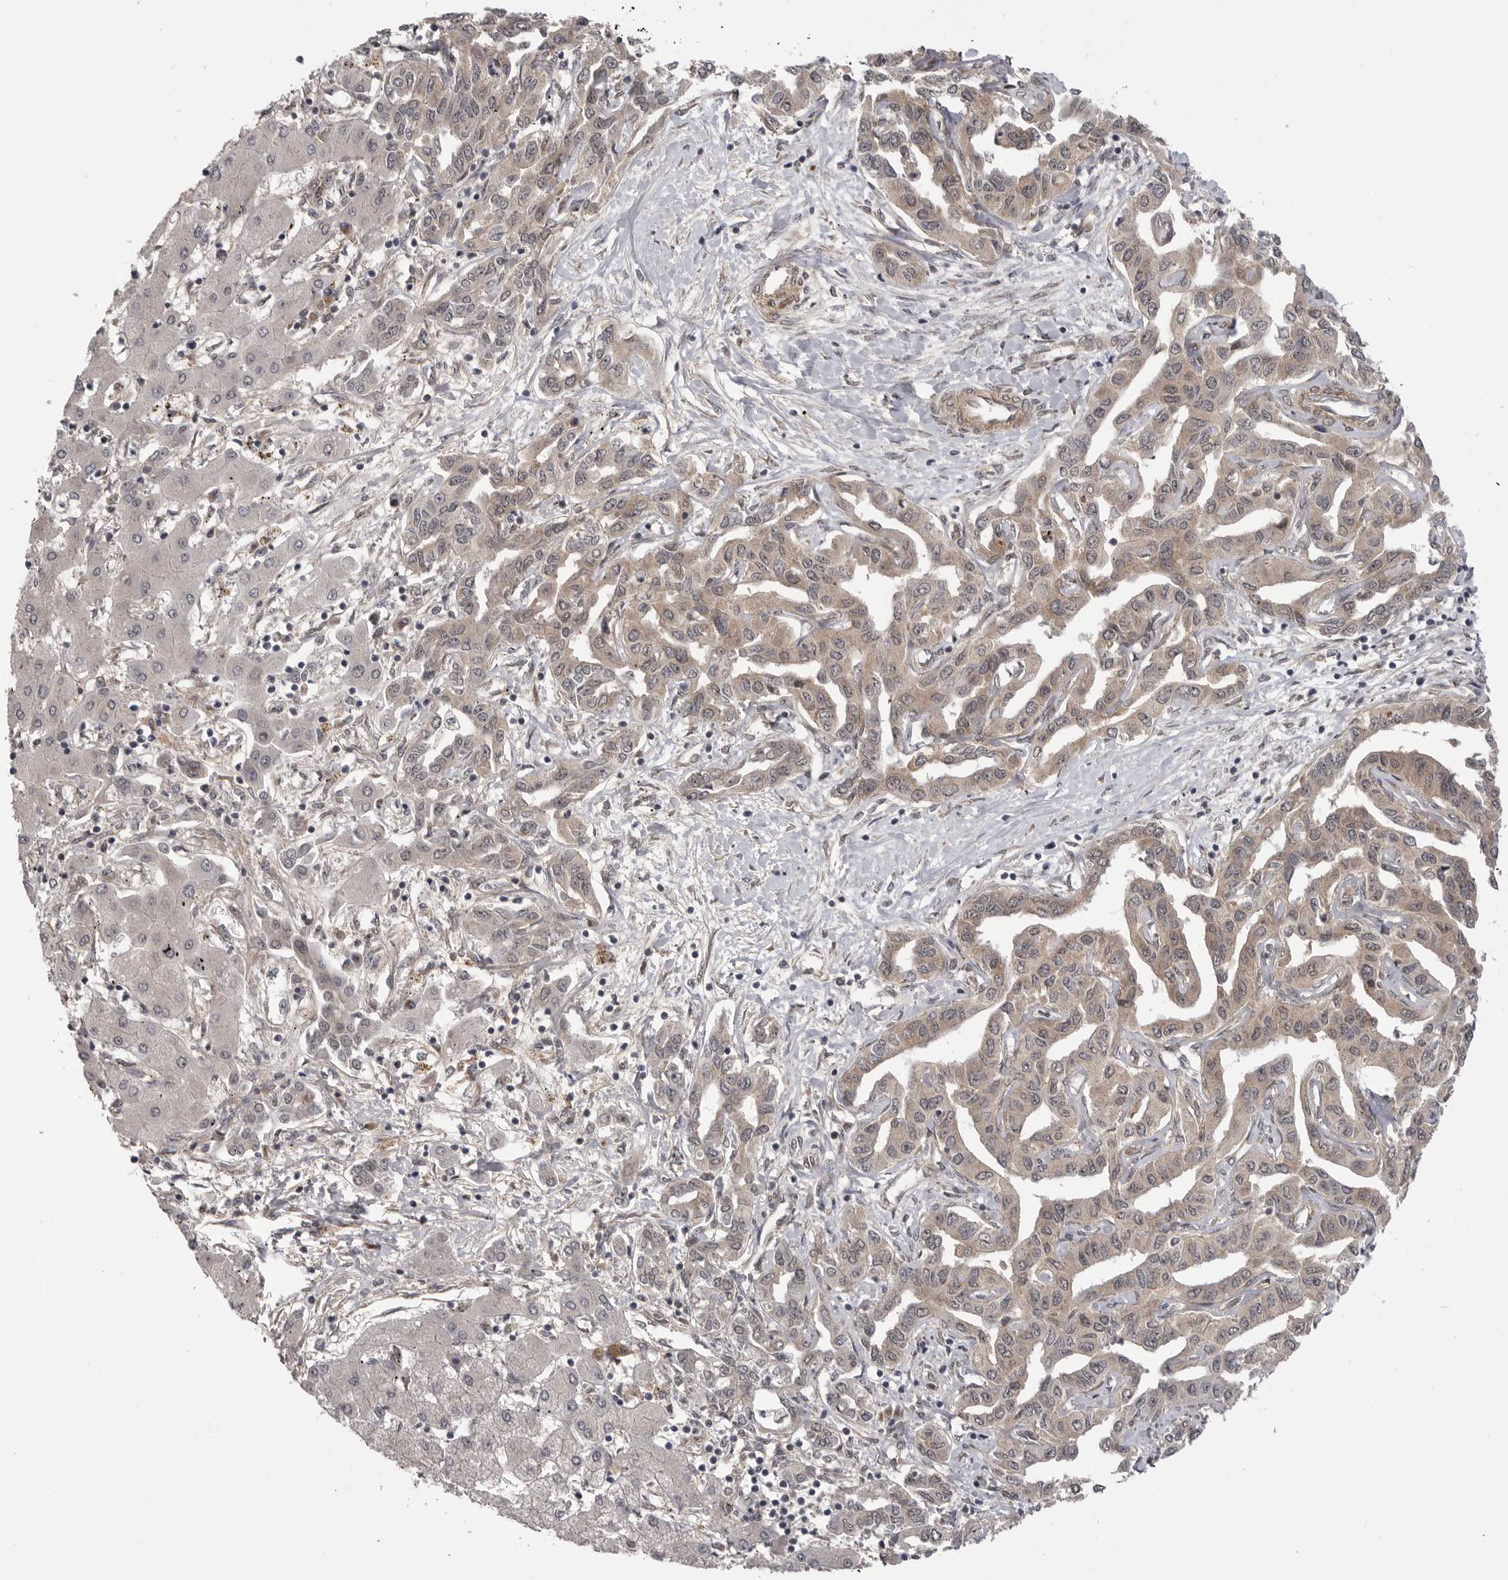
{"staining": {"intensity": "moderate", "quantity": ">75%", "location": "cytoplasmic/membranous"}, "tissue": "liver cancer", "cell_type": "Tumor cells", "image_type": "cancer", "snomed": [{"axis": "morphology", "description": "Cholangiocarcinoma"}, {"axis": "topography", "description": "Liver"}], "caption": "Immunohistochemistry of human cholangiocarcinoma (liver) shows medium levels of moderate cytoplasmic/membranous staining in about >75% of tumor cells.", "gene": "PDCL", "patient": {"sex": "male", "age": 59}}